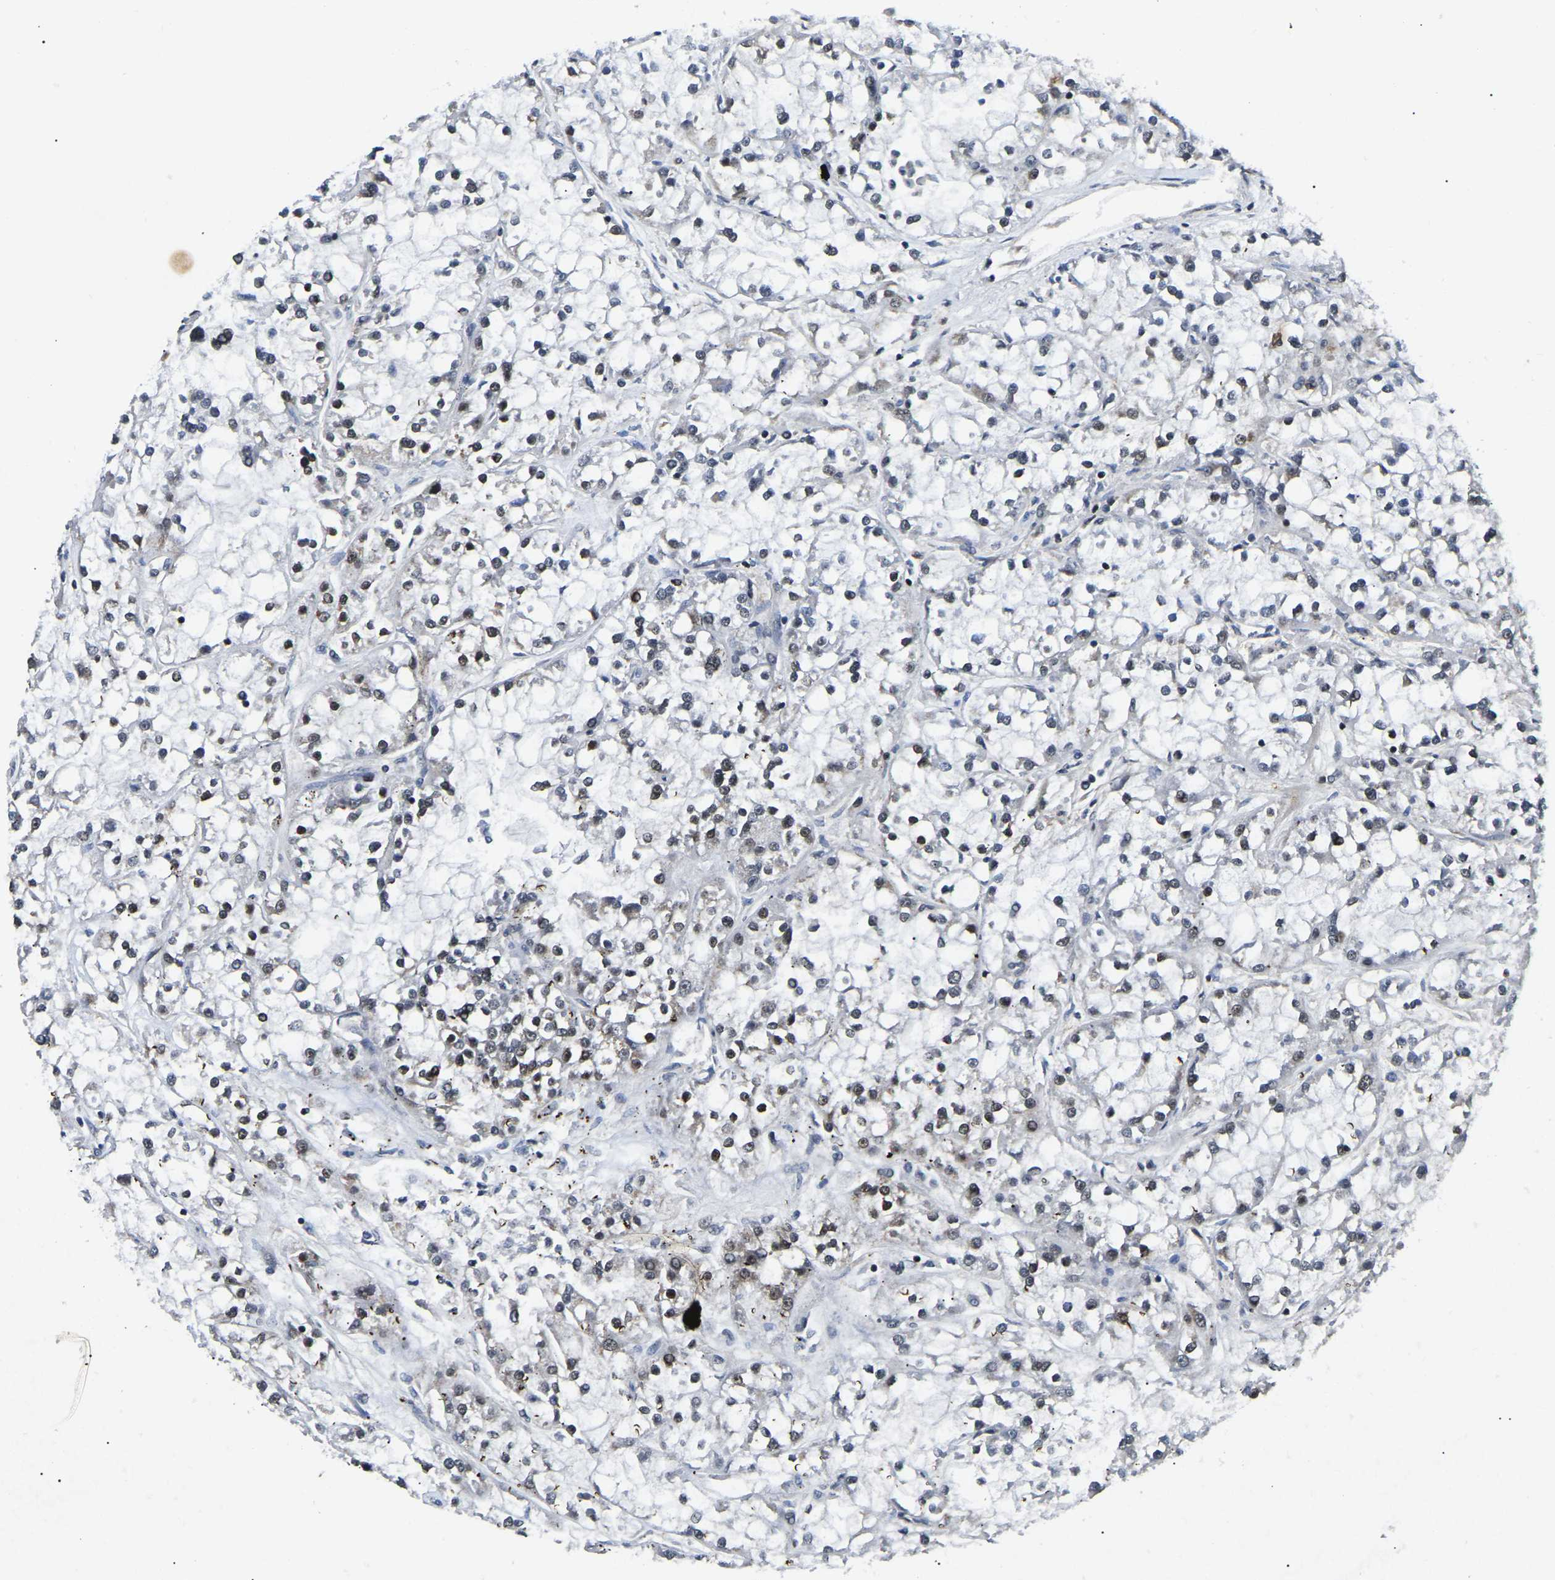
{"staining": {"intensity": "weak", "quantity": "<25%", "location": "nuclear"}, "tissue": "renal cancer", "cell_type": "Tumor cells", "image_type": "cancer", "snomed": [{"axis": "morphology", "description": "Adenocarcinoma, NOS"}, {"axis": "topography", "description": "Kidney"}], "caption": "Immunohistochemistry (IHC) histopathology image of neoplastic tissue: human renal cancer stained with DAB (3,3'-diaminobenzidine) shows no significant protein expression in tumor cells.", "gene": "RBM28", "patient": {"sex": "female", "age": 52}}